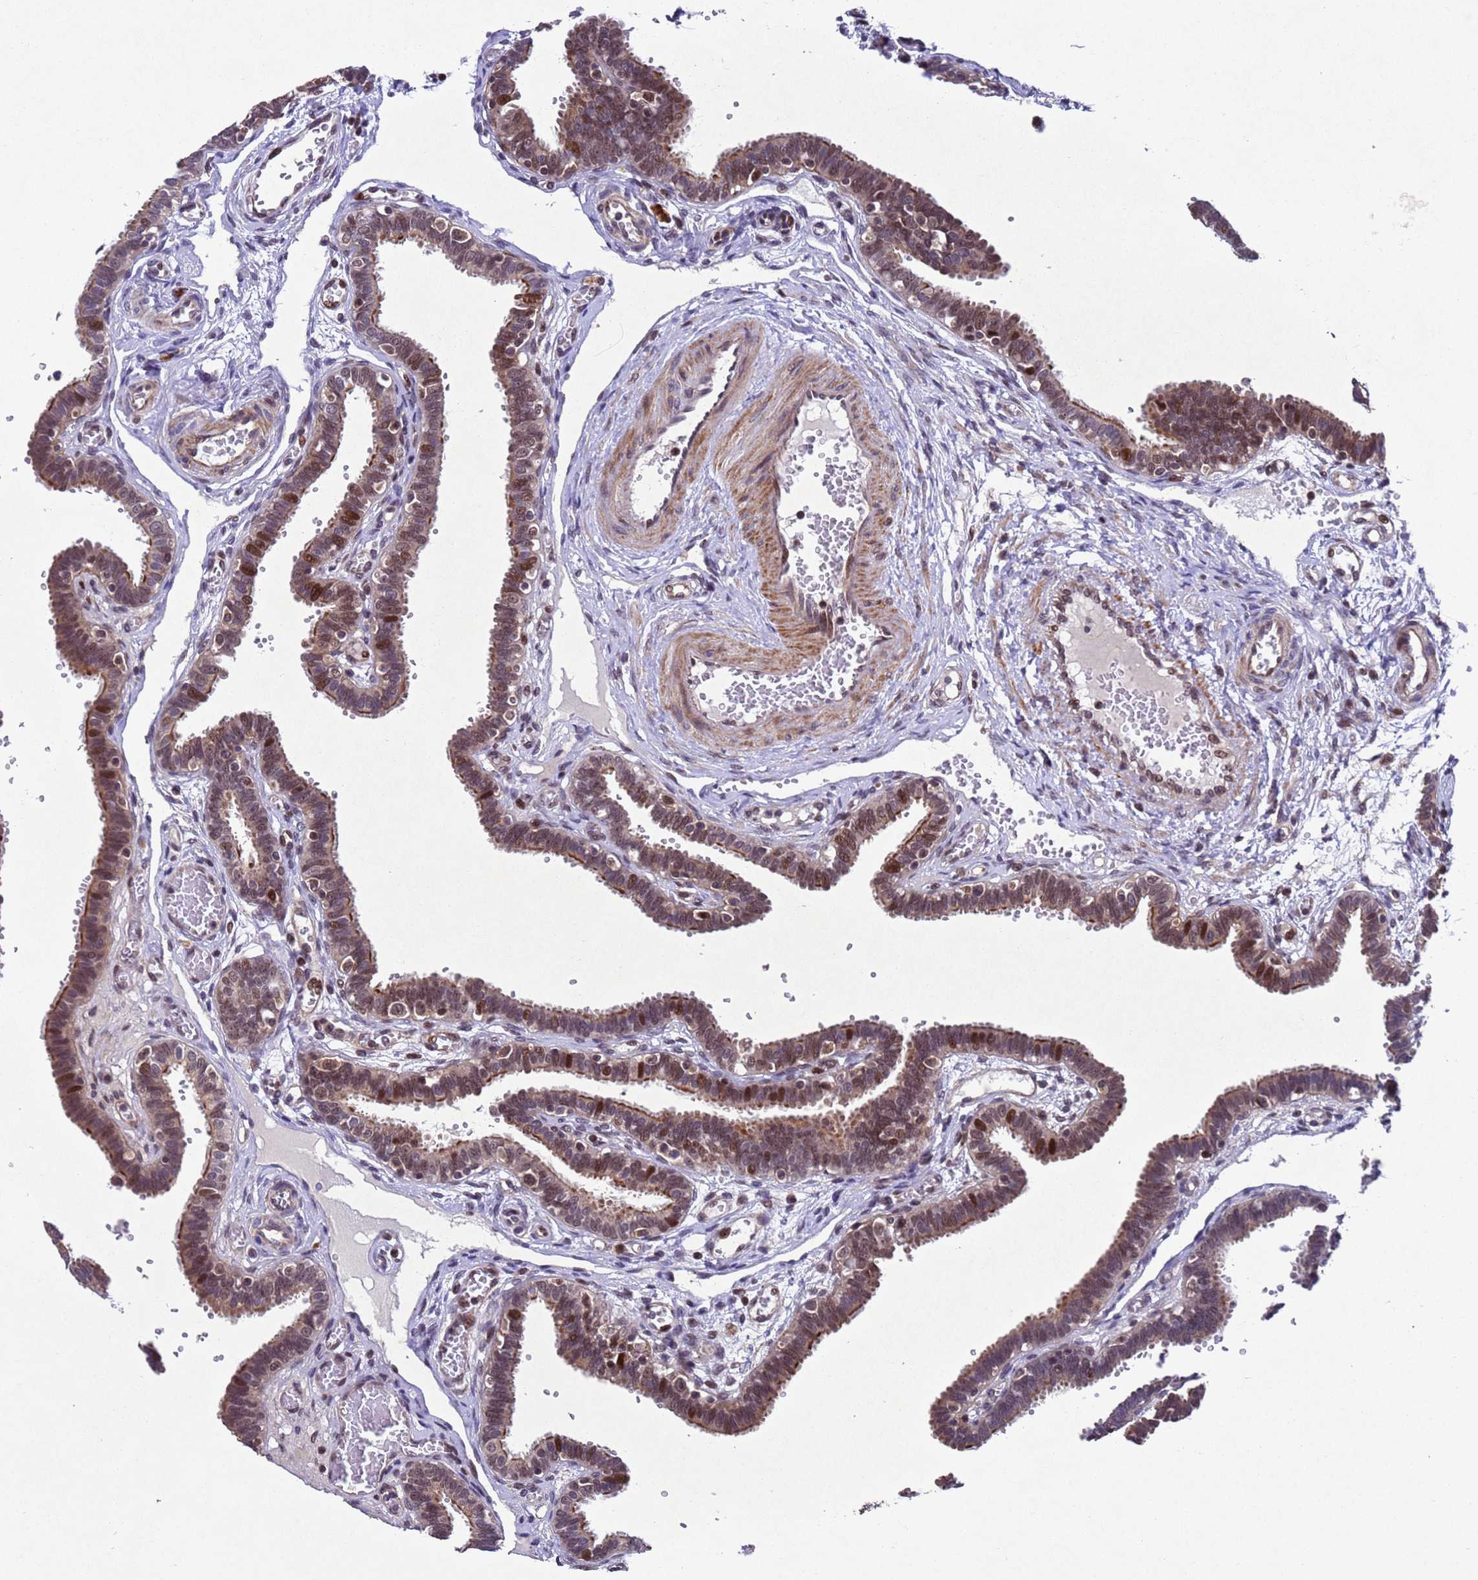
{"staining": {"intensity": "moderate", "quantity": "25%-75%", "location": "cytoplasmic/membranous,nuclear"}, "tissue": "fallopian tube", "cell_type": "Glandular cells", "image_type": "normal", "snomed": [{"axis": "morphology", "description": "Normal tissue, NOS"}, {"axis": "topography", "description": "Fallopian tube"}, {"axis": "topography", "description": "Placenta"}], "caption": "Benign fallopian tube was stained to show a protein in brown. There is medium levels of moderate cytoplasmic/membranous,nuclear expression in about 25%-75% of glandular cells. (DAB = brown stain, brightfield microscopy at high magnification).", "gene": "TBK1", "patient": {"sex": "female", "age": 32}}